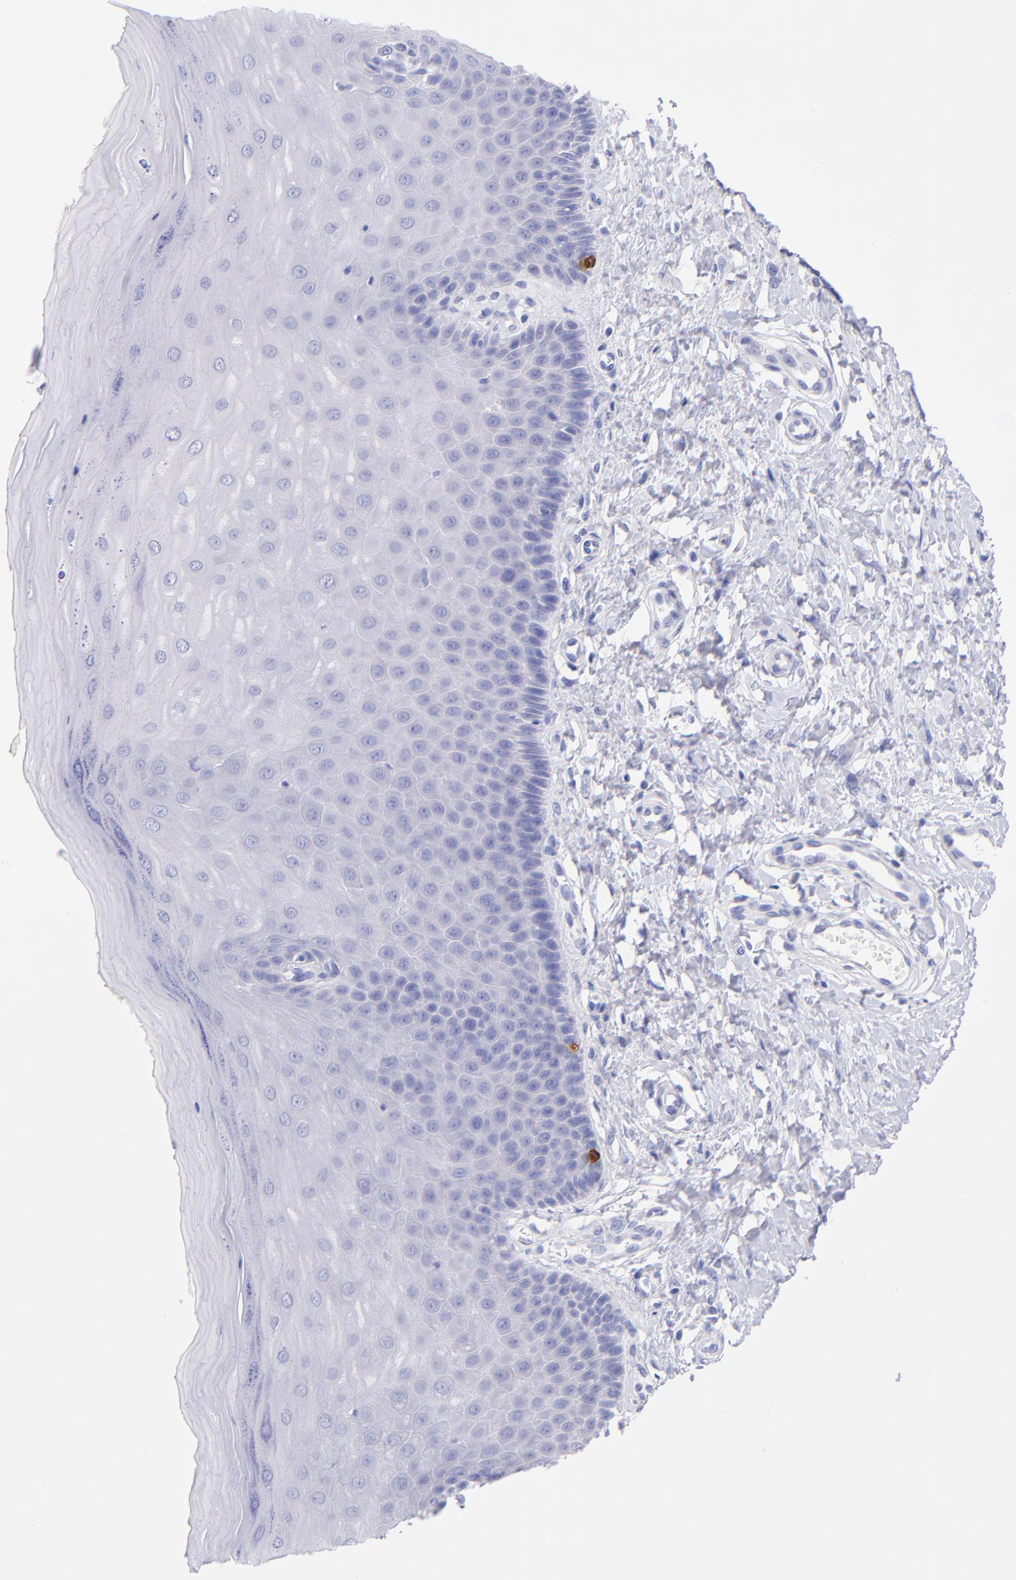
{"staining": {"intensity": "weak", "quantity": "<25%", "location": "cytoplasmic/membranous"}, "tissue": "cervix", "cell_type": "Glandular cells", "image_type": "normal", "snomed": [{"axis": "morphology", "description": "Normal tissue, NOS"}, {"axis": "topography", "description": "Cervix"}], "caption": "High magnification brightfield microscopy of benign cervix stained with DAB (3,3'-diaminobenzidine) (brown) and counterstained with hematoxylin (blue): glandular cells show no significant expression. Nuclei are stained in blue.", "gene": "RAB3B", "patient": {"sex": "female", "age": 55}}